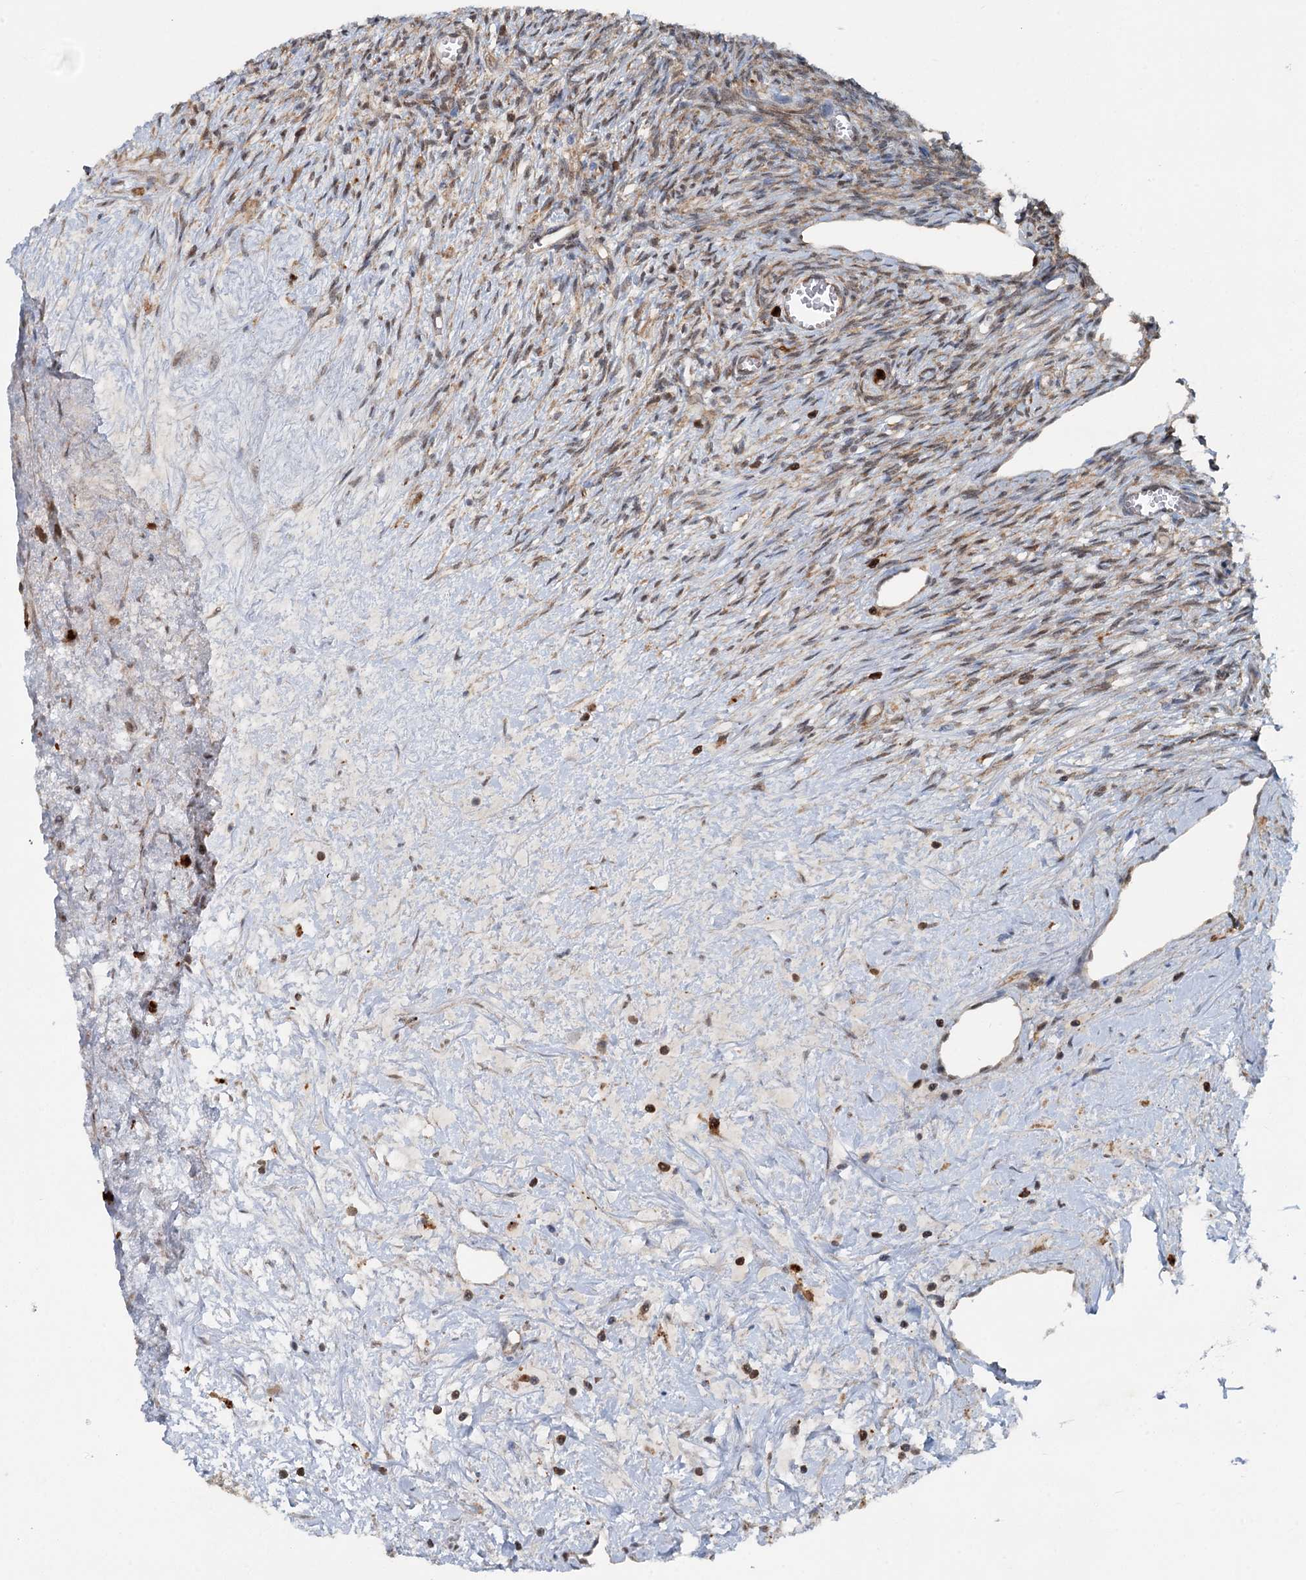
{"staining": {"intensity": "moderate", "quantity": "<25%", "location": "cytoplasmic/membranous"}, "tissue": "ovary", "cell_type": "Ovarian stroma cells", "image_type": "normal", "snomed": [{"axis": "morphology", "description": "Normal tissue, NOS"}, {"axis": "topography", "description": "Ovary"}], "caption": "Moderate cytoplasmic/membranous protein positivity is appreciated in approximately <25% of ovarian stroma cells in ovary. (IHC, brightfield microscopy, high magnification).", "gene": "GPI", "patient": {"sex": "female", "age": 44}}